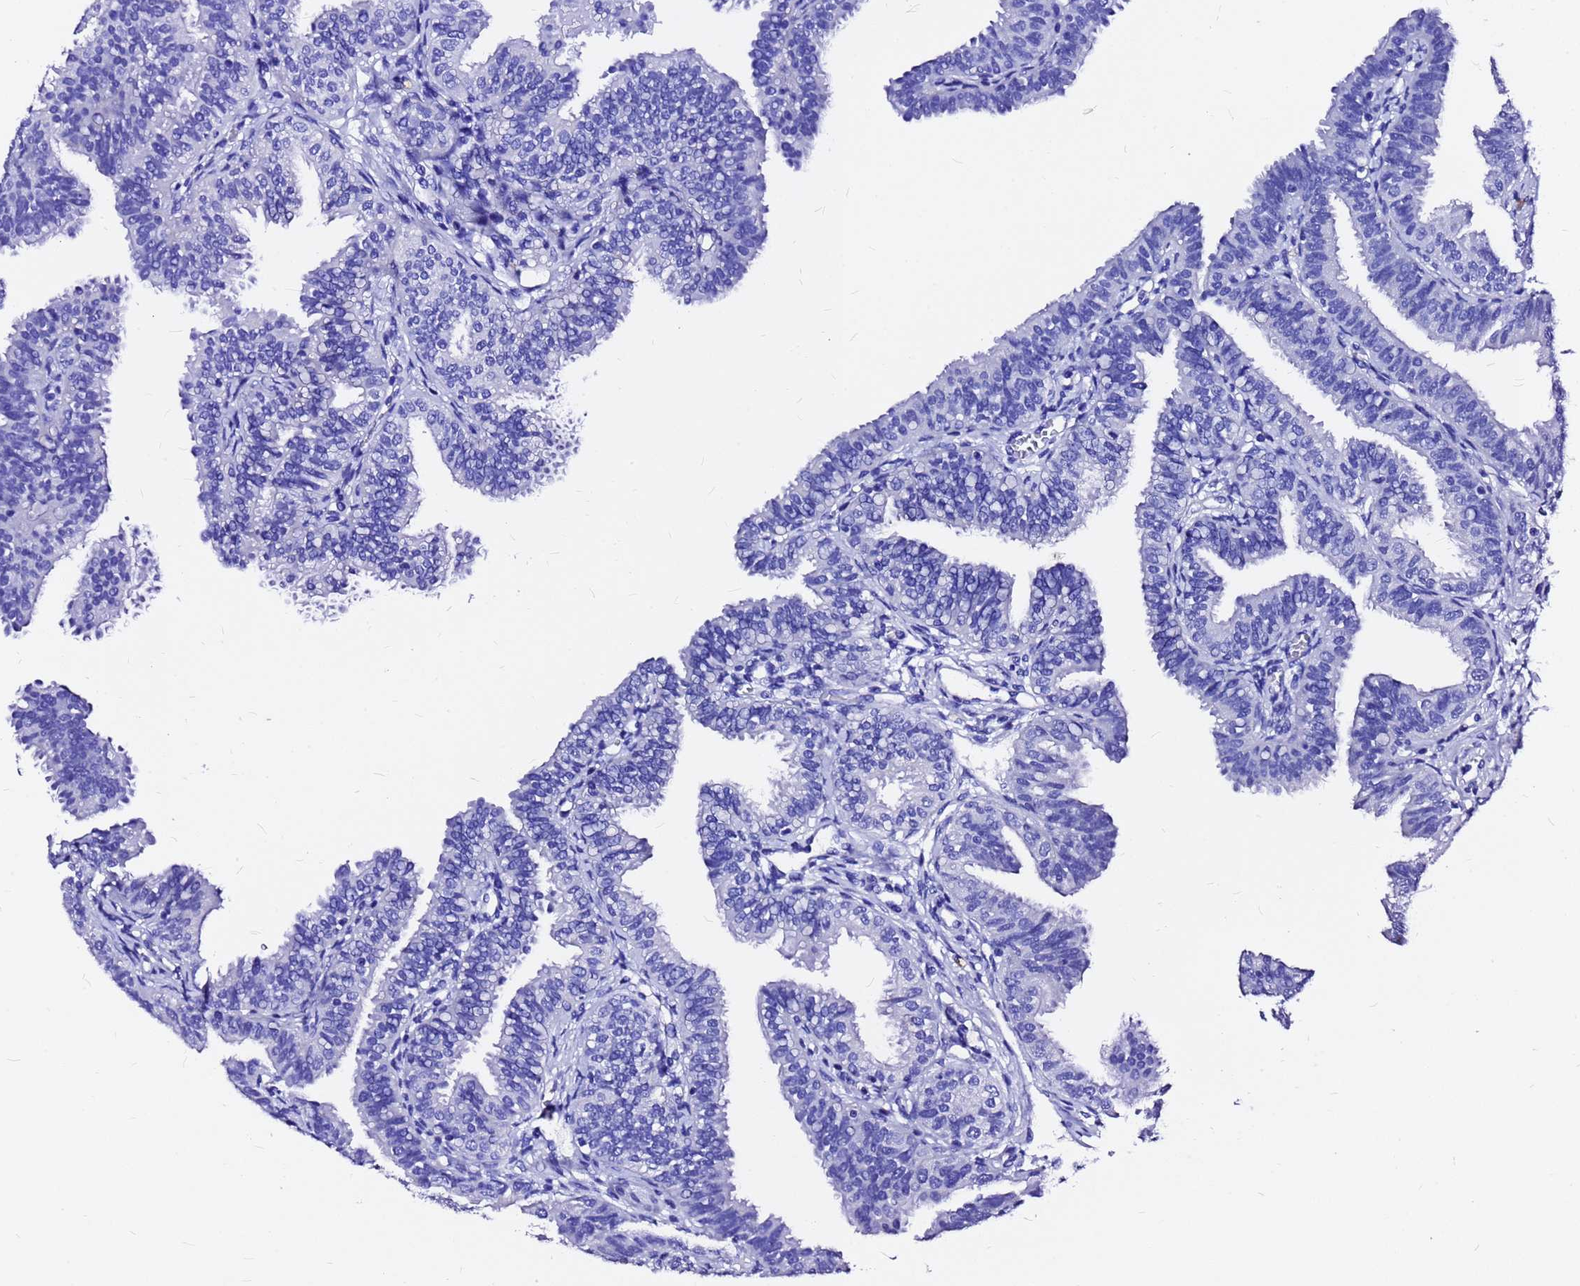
{"staining": {"intensity": "negative", "quantity": "none", "location": "none"}, "tissue": "fallopian tube", "cell_type": "Glandular cells", "image_type": "normal", "snomed": [{"axis": "morphology", "description": "Normal tissue, NOS"}, {"axis": "topography", "description": "Fallopian tube"}], "caption": "Immunohistochemistry photomicrograph of normal fallopian tube: human fallopian tube stained with DAB (3,3'-diaminobenzidine) shows no significant protein expression in glandular cells. (DAB IHC visualized using brightfield microscopy, high magnification).", "gene": "HERC4", "patient": {"sex": "female", "age": 35}}